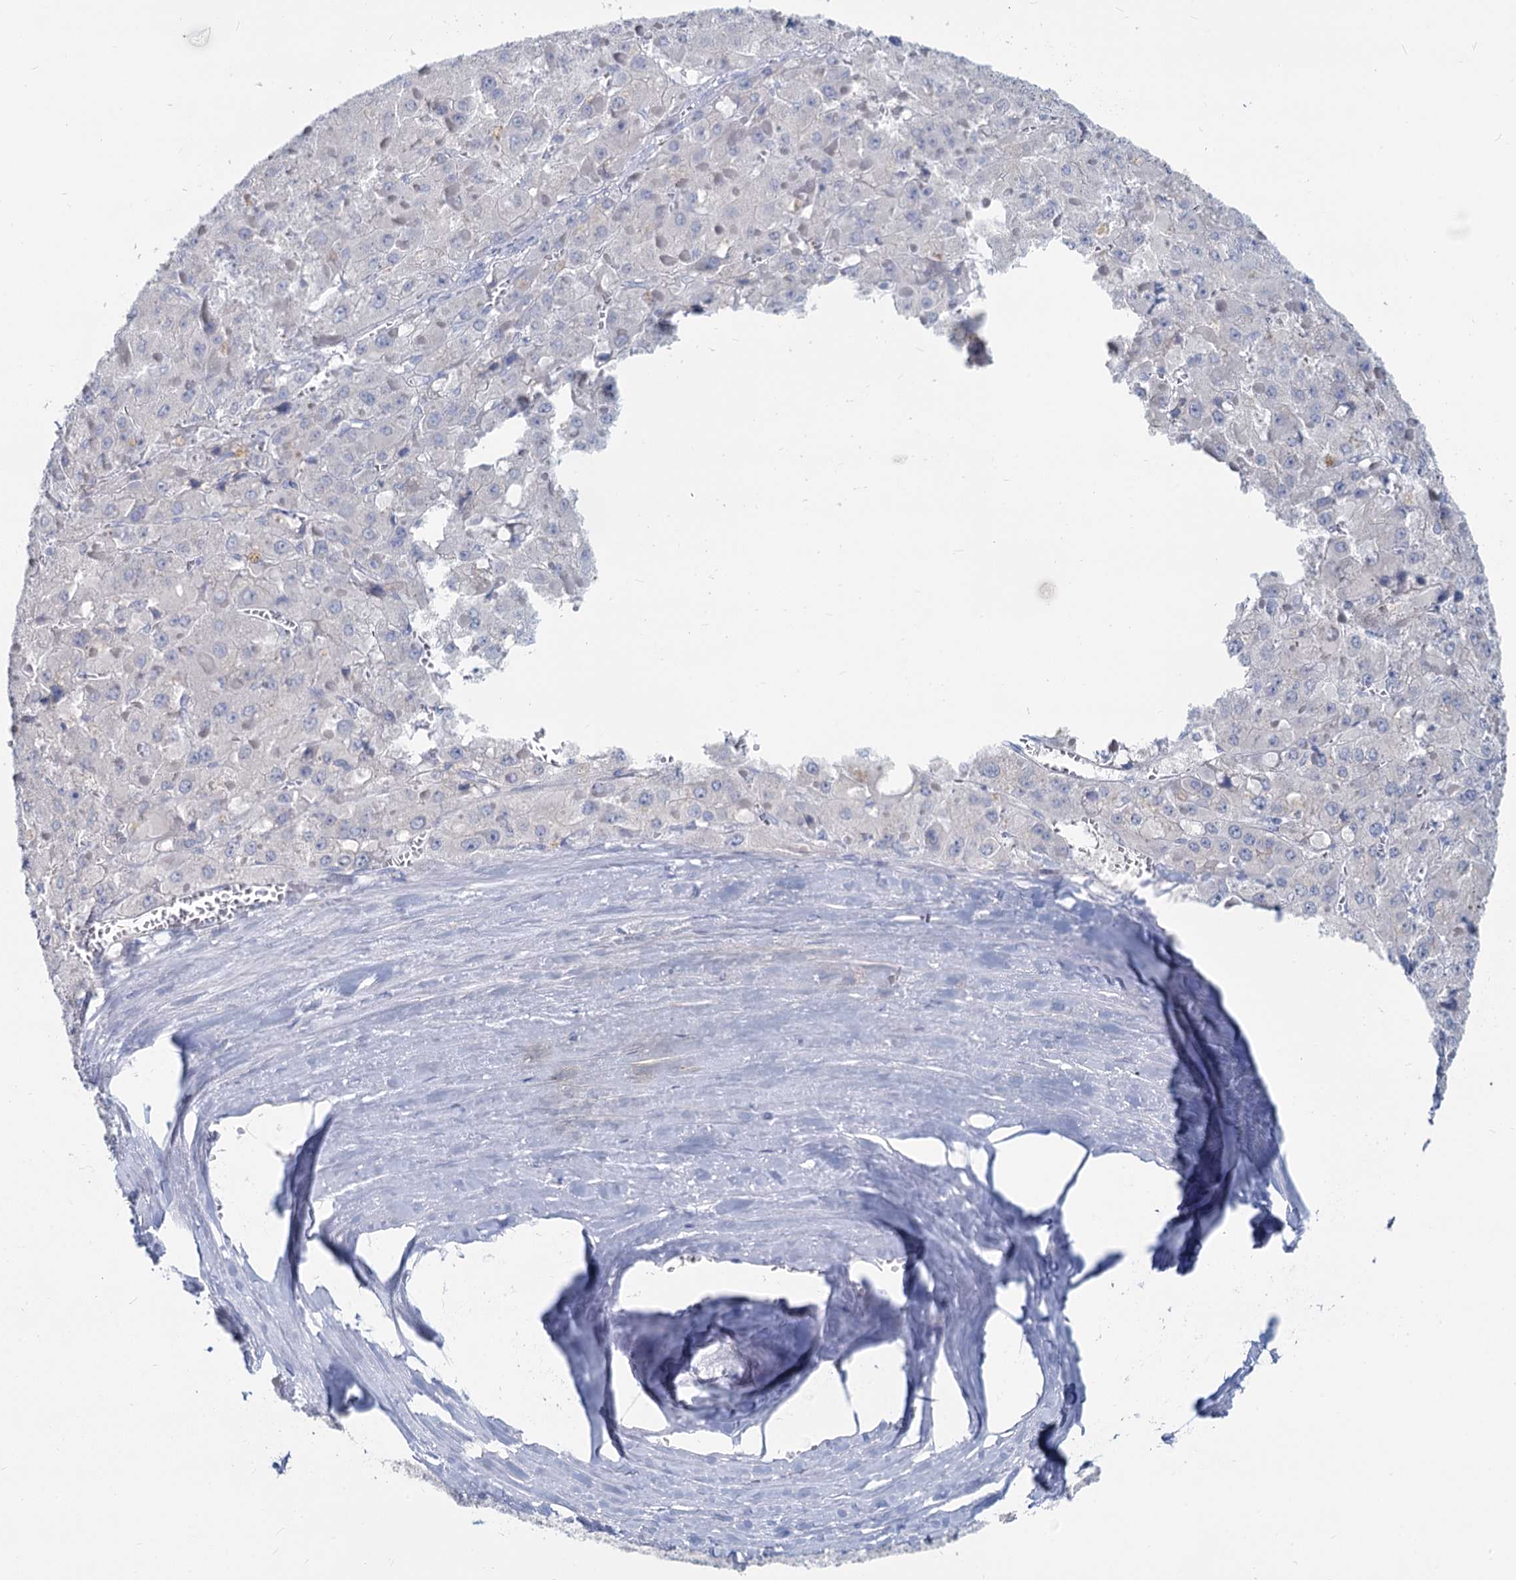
{"staining": {"intensity": "negative", "quantity": "none", "location": "none"}, "tissue": "liver cancer", "cell_type": "Tumor cells", "image_type": "cancer", "snomed": [{"axis": "morphology", "description": "Carcinoma, Hepatocellular, NOS"}, {"axis": "topography", "description": "Liver"}], "caption": "Human liver cancer (hepatocellular carcinoma) stained for a protein using IHC demonstrates no expression in tumor cells.", "gene": "CHGA", "patient": {"sex": "female", "age": 73}}